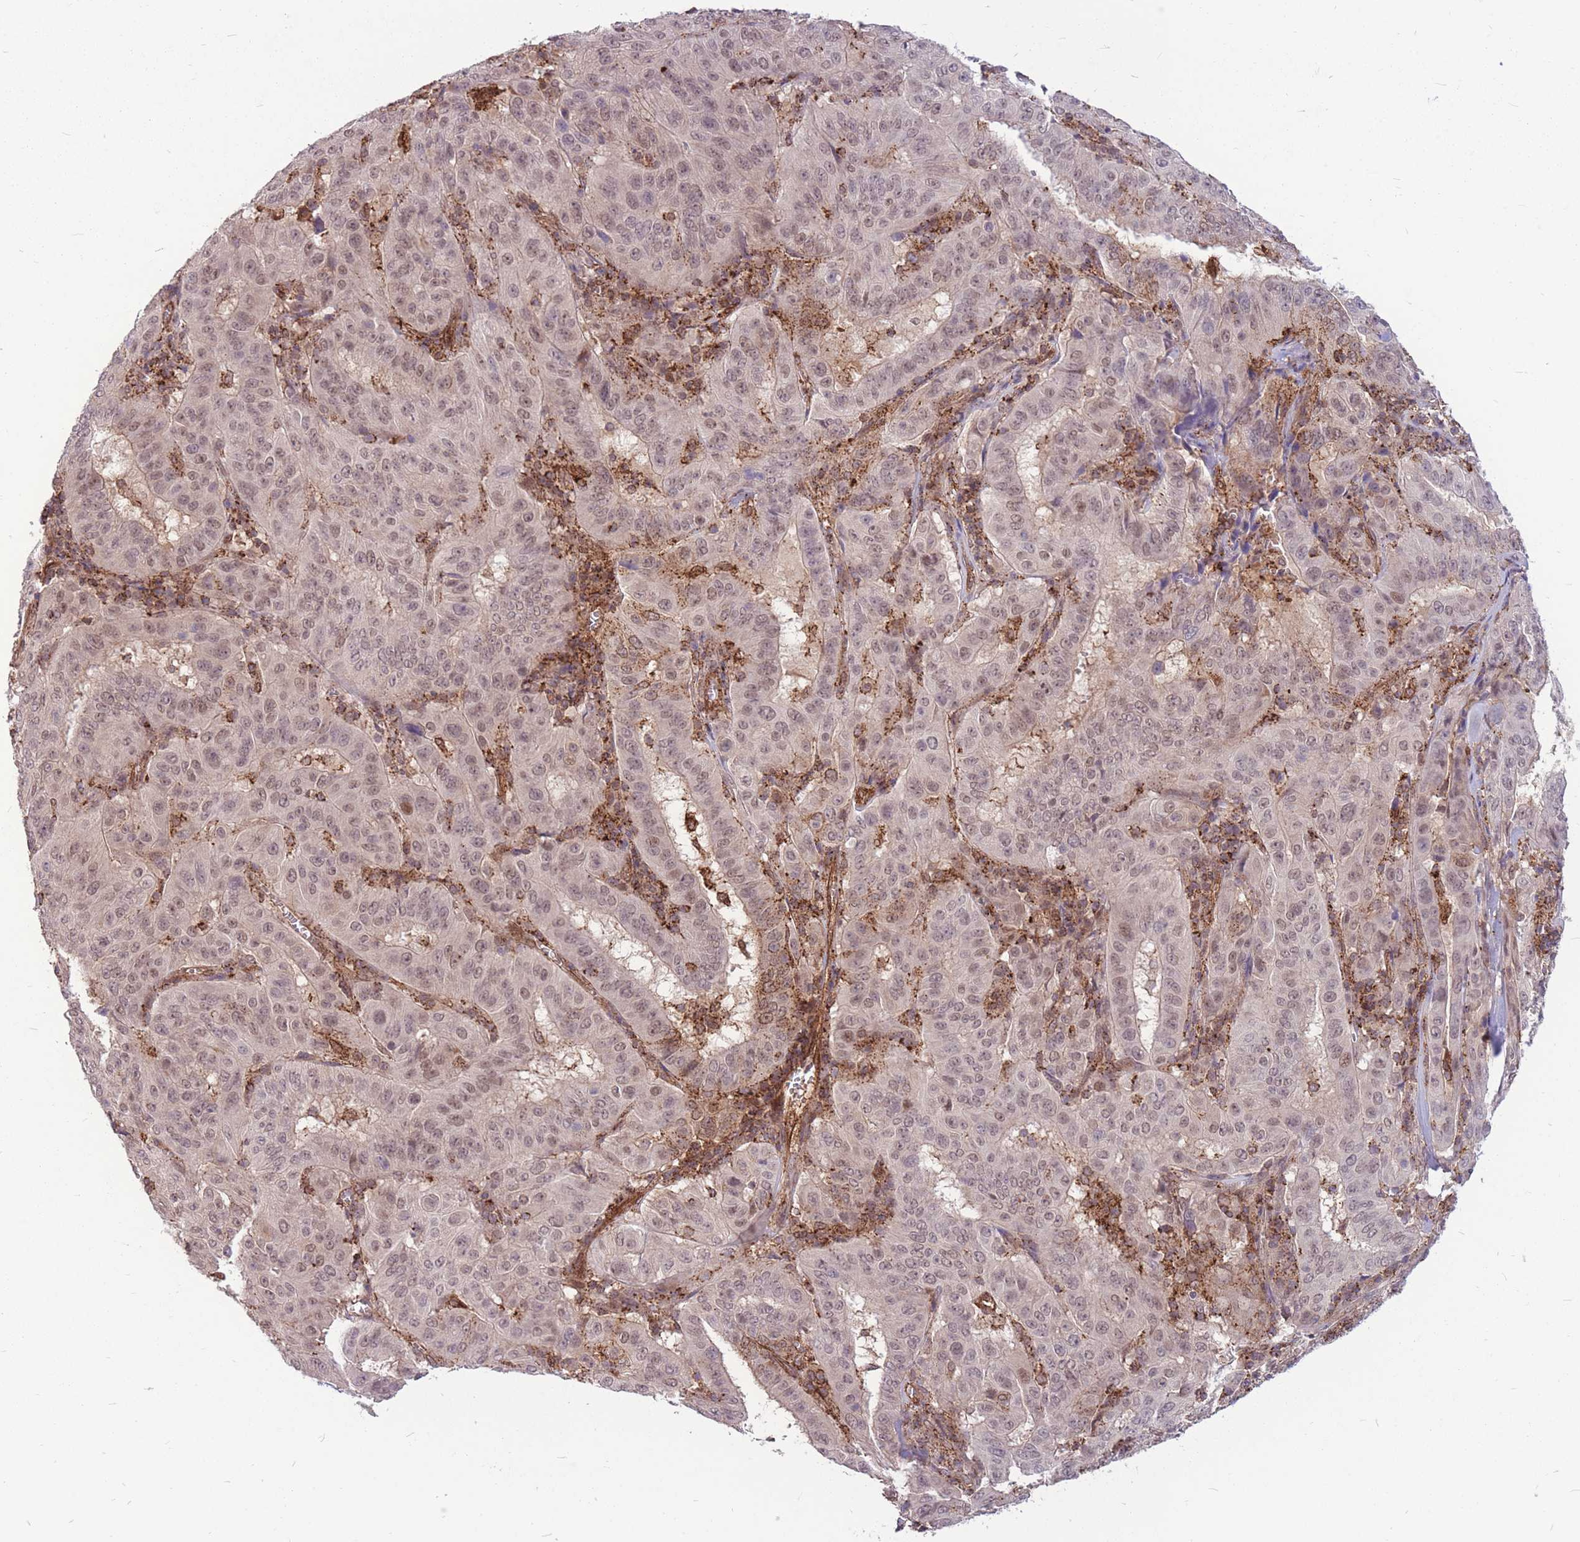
{"staining": {"intensity": "weak", "quantity": ">75%", "location": "nuclear"}, "tissue": "pancreatic cancer", "cell_type": "Tumor cells", "image_type": "cancer", "snomed": [{"axis": "morphology", "description": "Adenocarcinoma, NOS"}, {"axis": "topography", "description": "Pancreas"}], "caption": "Protein positivity by immunohistochemistry (IHC) shows weak nuclear expression in approximately >75% of tumor cells in pancreatic cancer (adenocarcinoma).", "gene": "TCF20", "patient": {"sex": "male", "age": 63}}